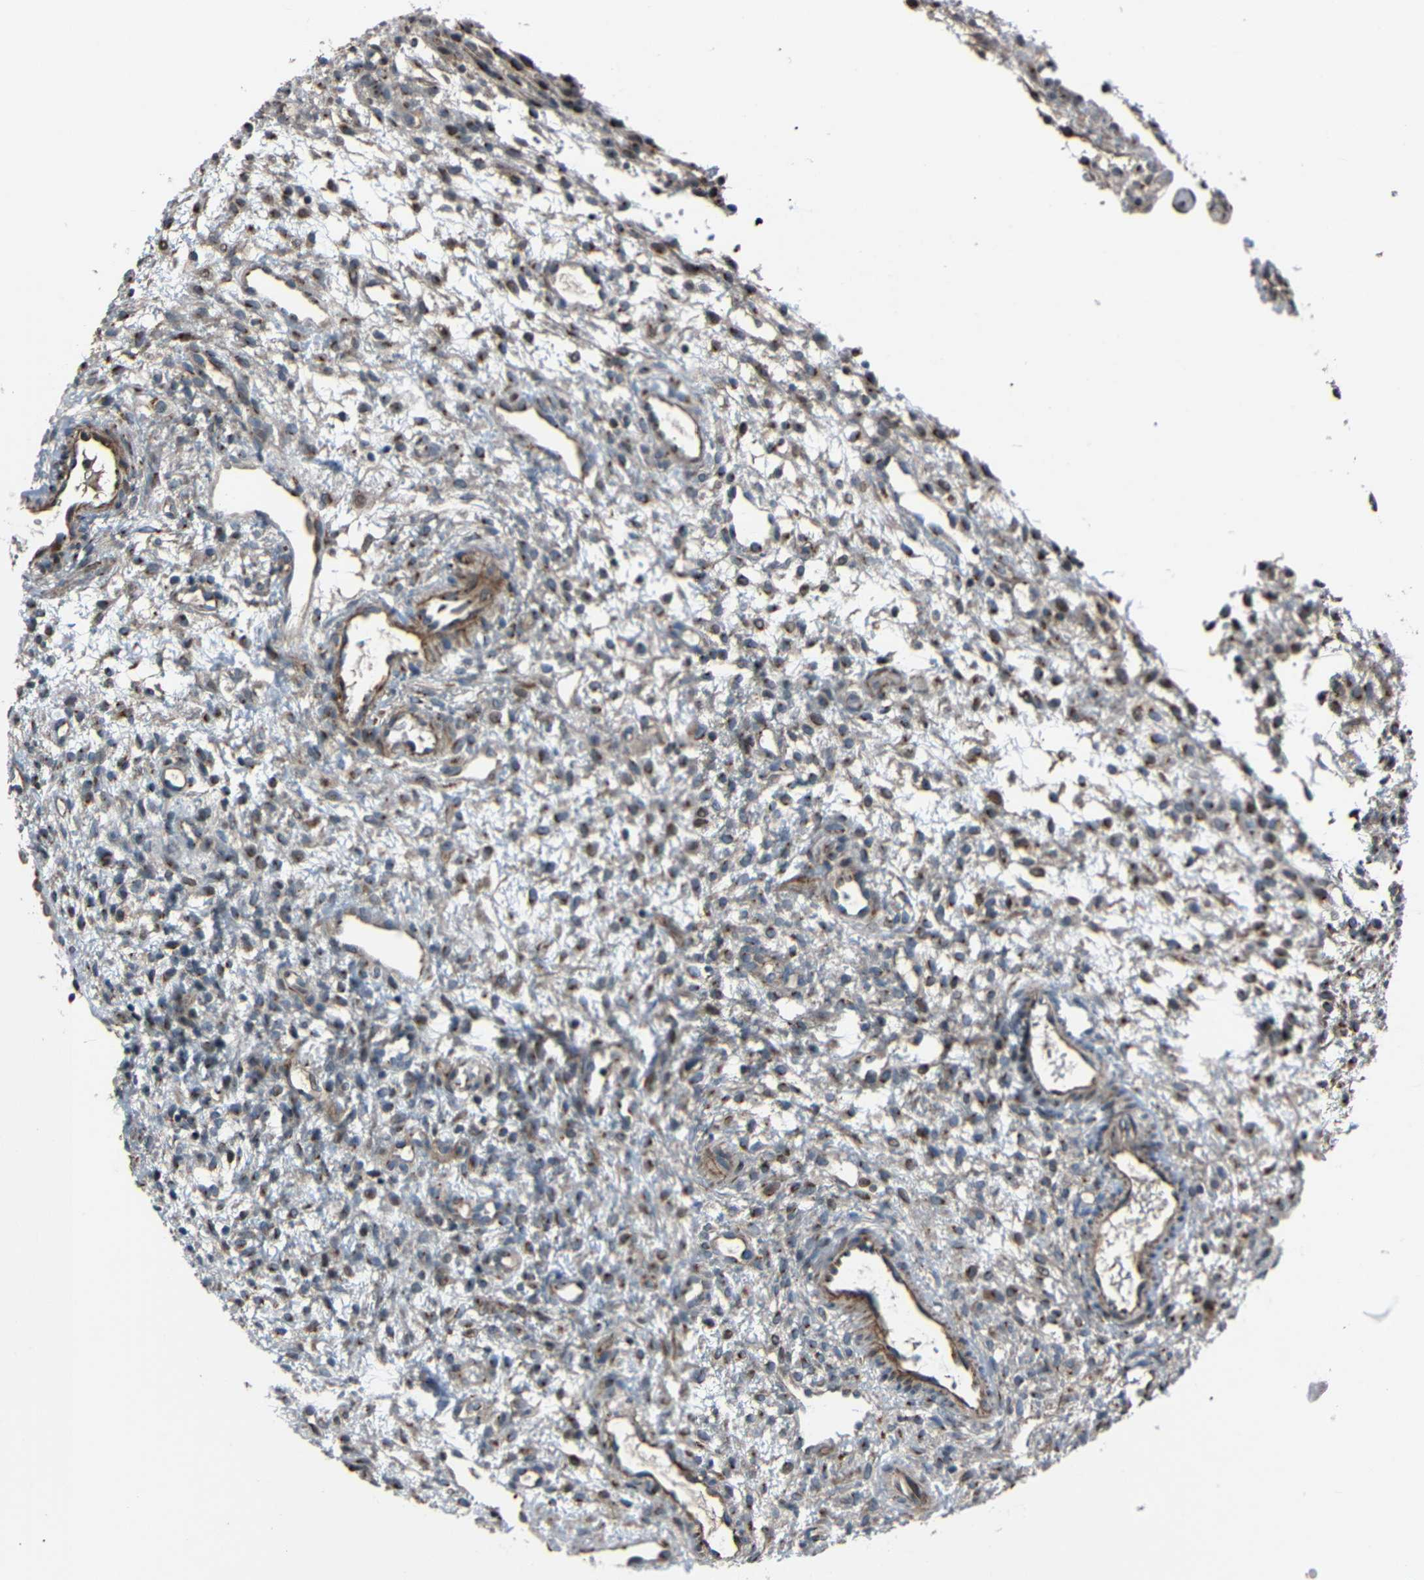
{"staining": {"intensity": "moderate", "quantity": "25%-75%", "location": "cytoplasmic/membranous"}, "tissue": "ovary", "cell_type": "Ovarian stroma cells", "image_type": "normal", "snomed": [{"axis": "morphology", "description": "Normal tissue, NOS"}, {"axis": "morphology", "description": "Cyst, NOS"}, {"axis": "topography", "description": "Ovary"}], "caption": "DAB immunohistochemical staining of unremarkable human ovary reveals moderate cytoplasmic/membranous protein staining in about 25%-75% of ovarian stroma cells.", "gene": "AKAP9", "patient": {"sex": "female", "age": 18}}